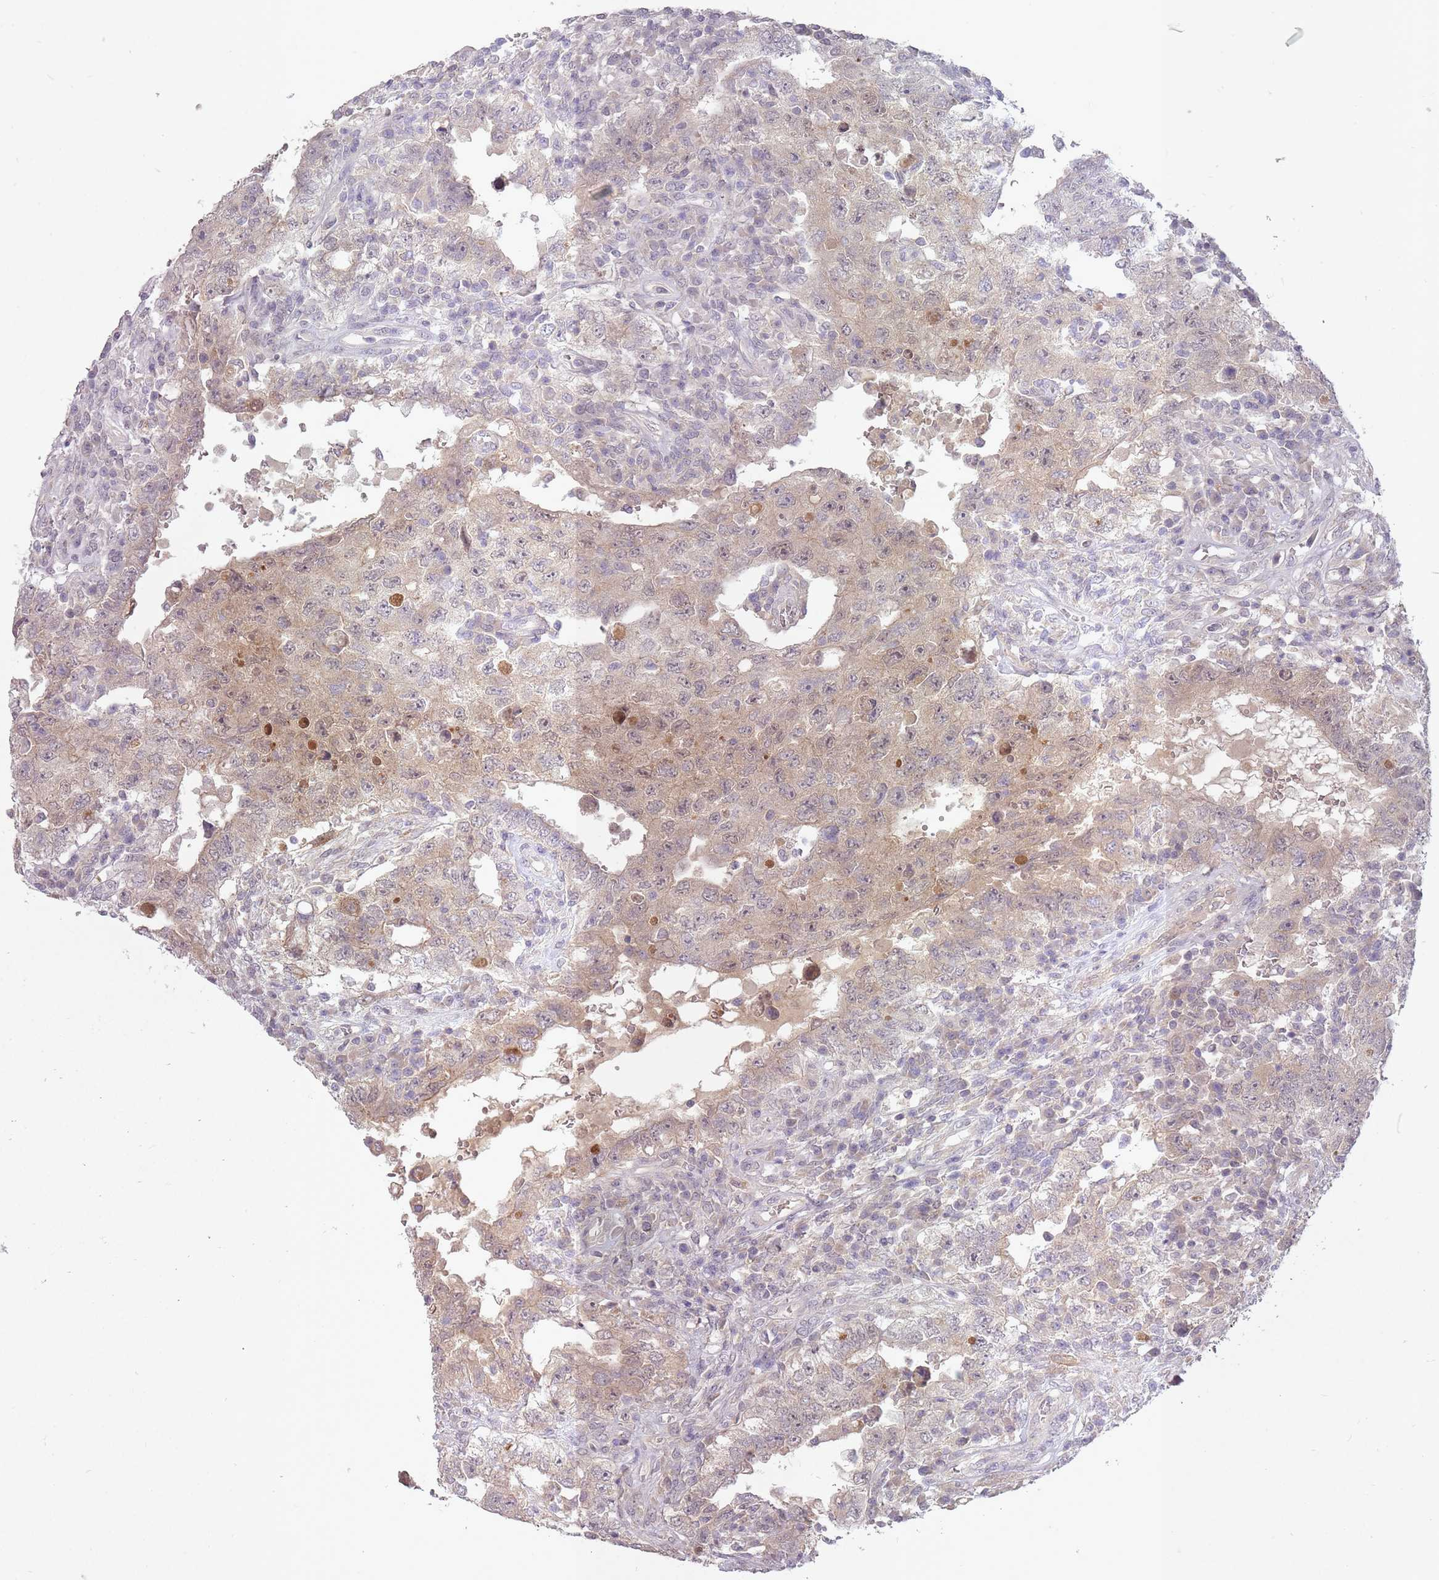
{"staining": {"intensity": "weak", "quantity": "25%-75%", "location": "cytoplasmic/membranous,nuclear"}, "tissue": "testis cancer", "cell_type": "Tumor cells", "image_type": "cancer", "snomed": [{"axis": "morphology", "description": "Carcinoma, Embryonal, NOS"}, {"axis": "topography", "description": "Testis"}], "caption": "Immunohistochemistry histopathology image of neoplastic tissue: human testis embryonal carcinoma stained using IHC displays low levels of weak protein expression localized specifically in the cytoplasmic/membranous and nuclear of tumor cells, appearing as a cytoplasmic/membranous and nuclear brown color.", "gene": "LRATD2", "patient": {"sex": "male", "age": 26}}